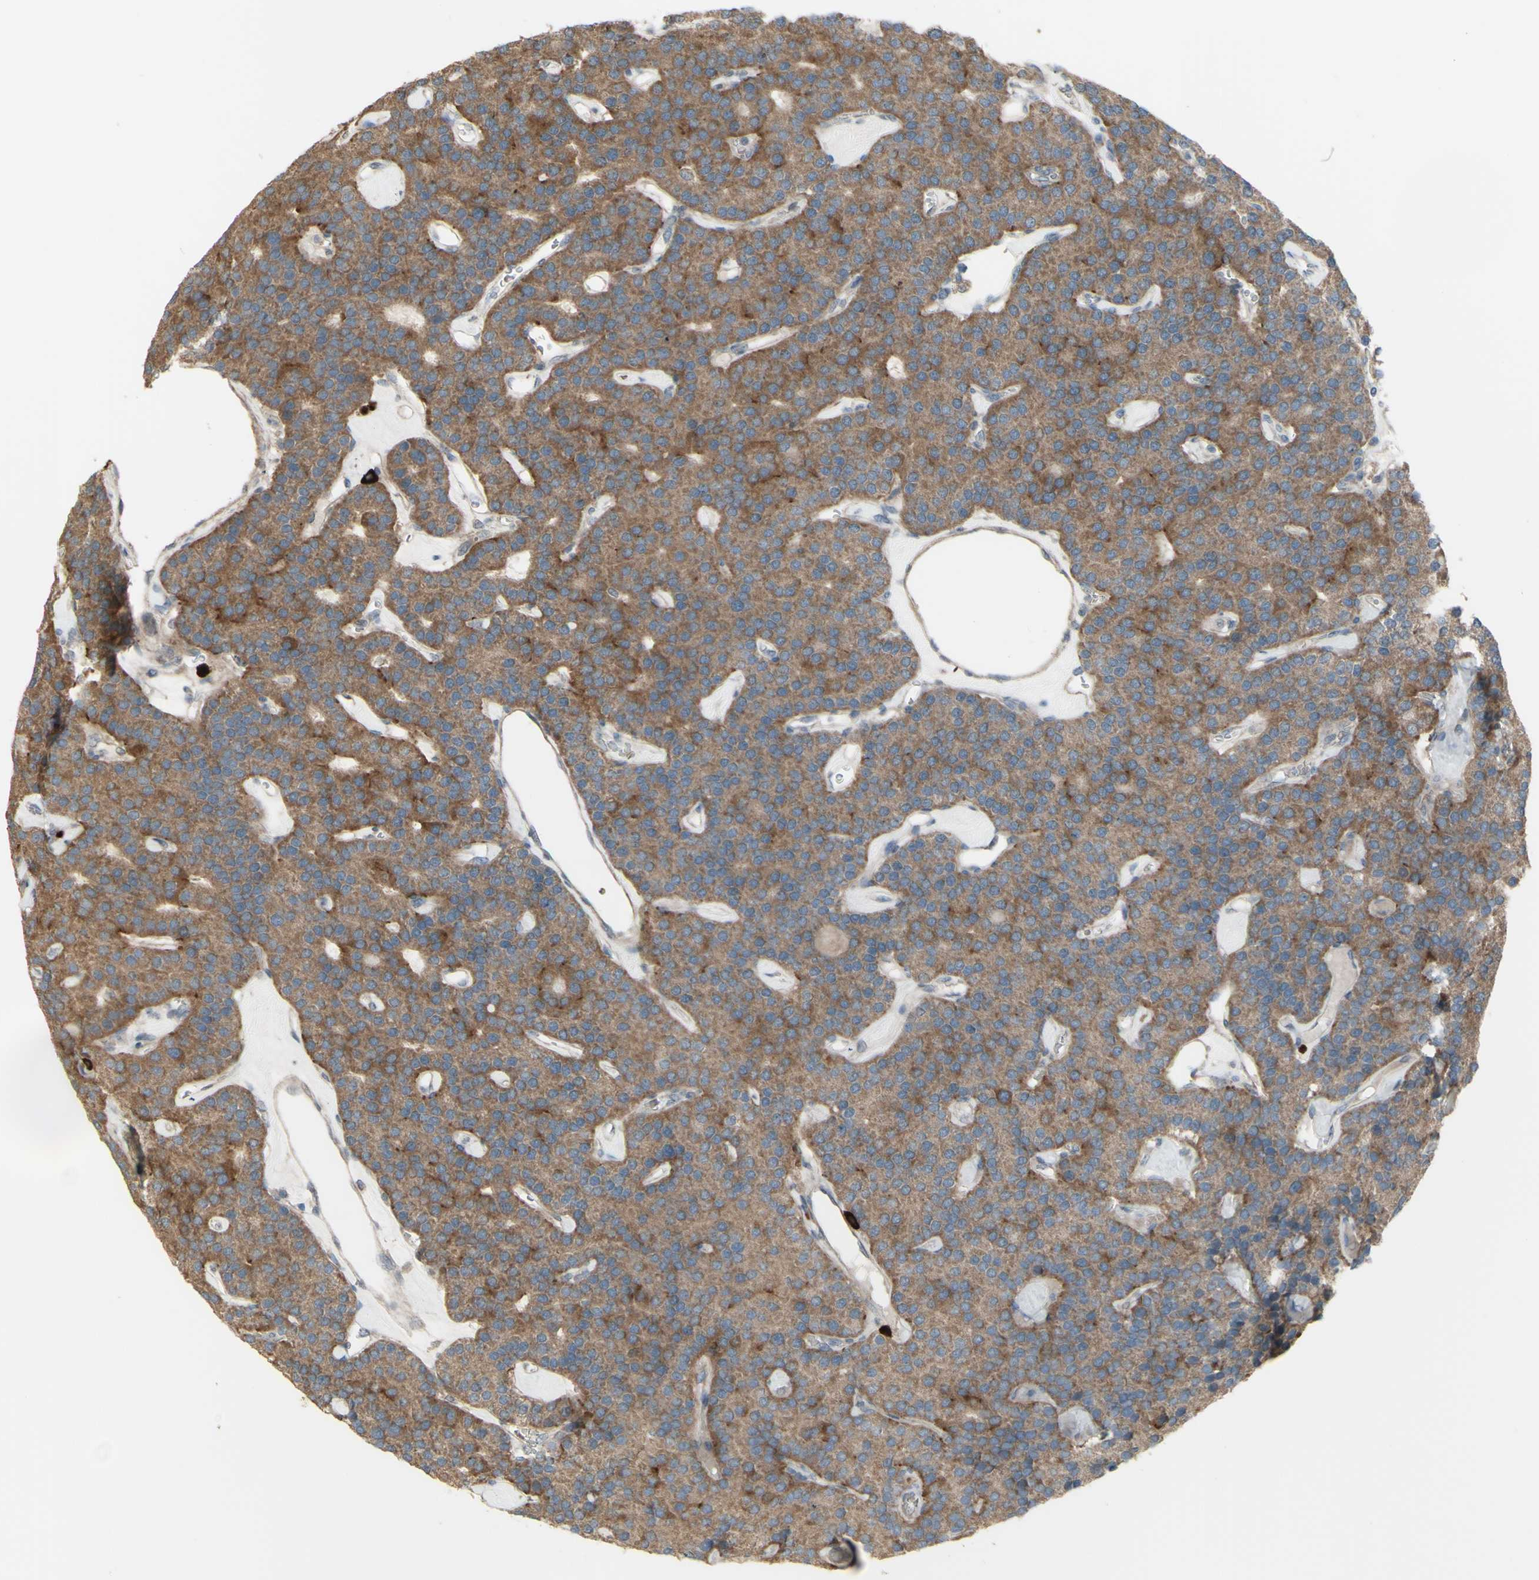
{"staining": {"intensity": "moderate", "quantity": ">75%", "location": "cytoplasmic/membranous"}, "tissue": "parathyroid gland", "cell_type": "Glandular cells", "image_type": "normal", "snomed": [{"axis": "morphology", "description": "Normal tissue, NOS"}, {"axis": "morphology", "description": "Adenoma, NOS"}, {"axis": "topography", "description": "Parathyroid gland"}], "caption": "Brown immunohistochemical staining in normal human parathyroid gland displays moderate cytoplasmic/membranous expression in about >75% of glandular cells. (DAB (3,3'-diaminobenzidine) IHC with brightfield microscopy, high magnification).", "gene": "GRAMD1B", "patient": {"sex": "female", "age": 86}}